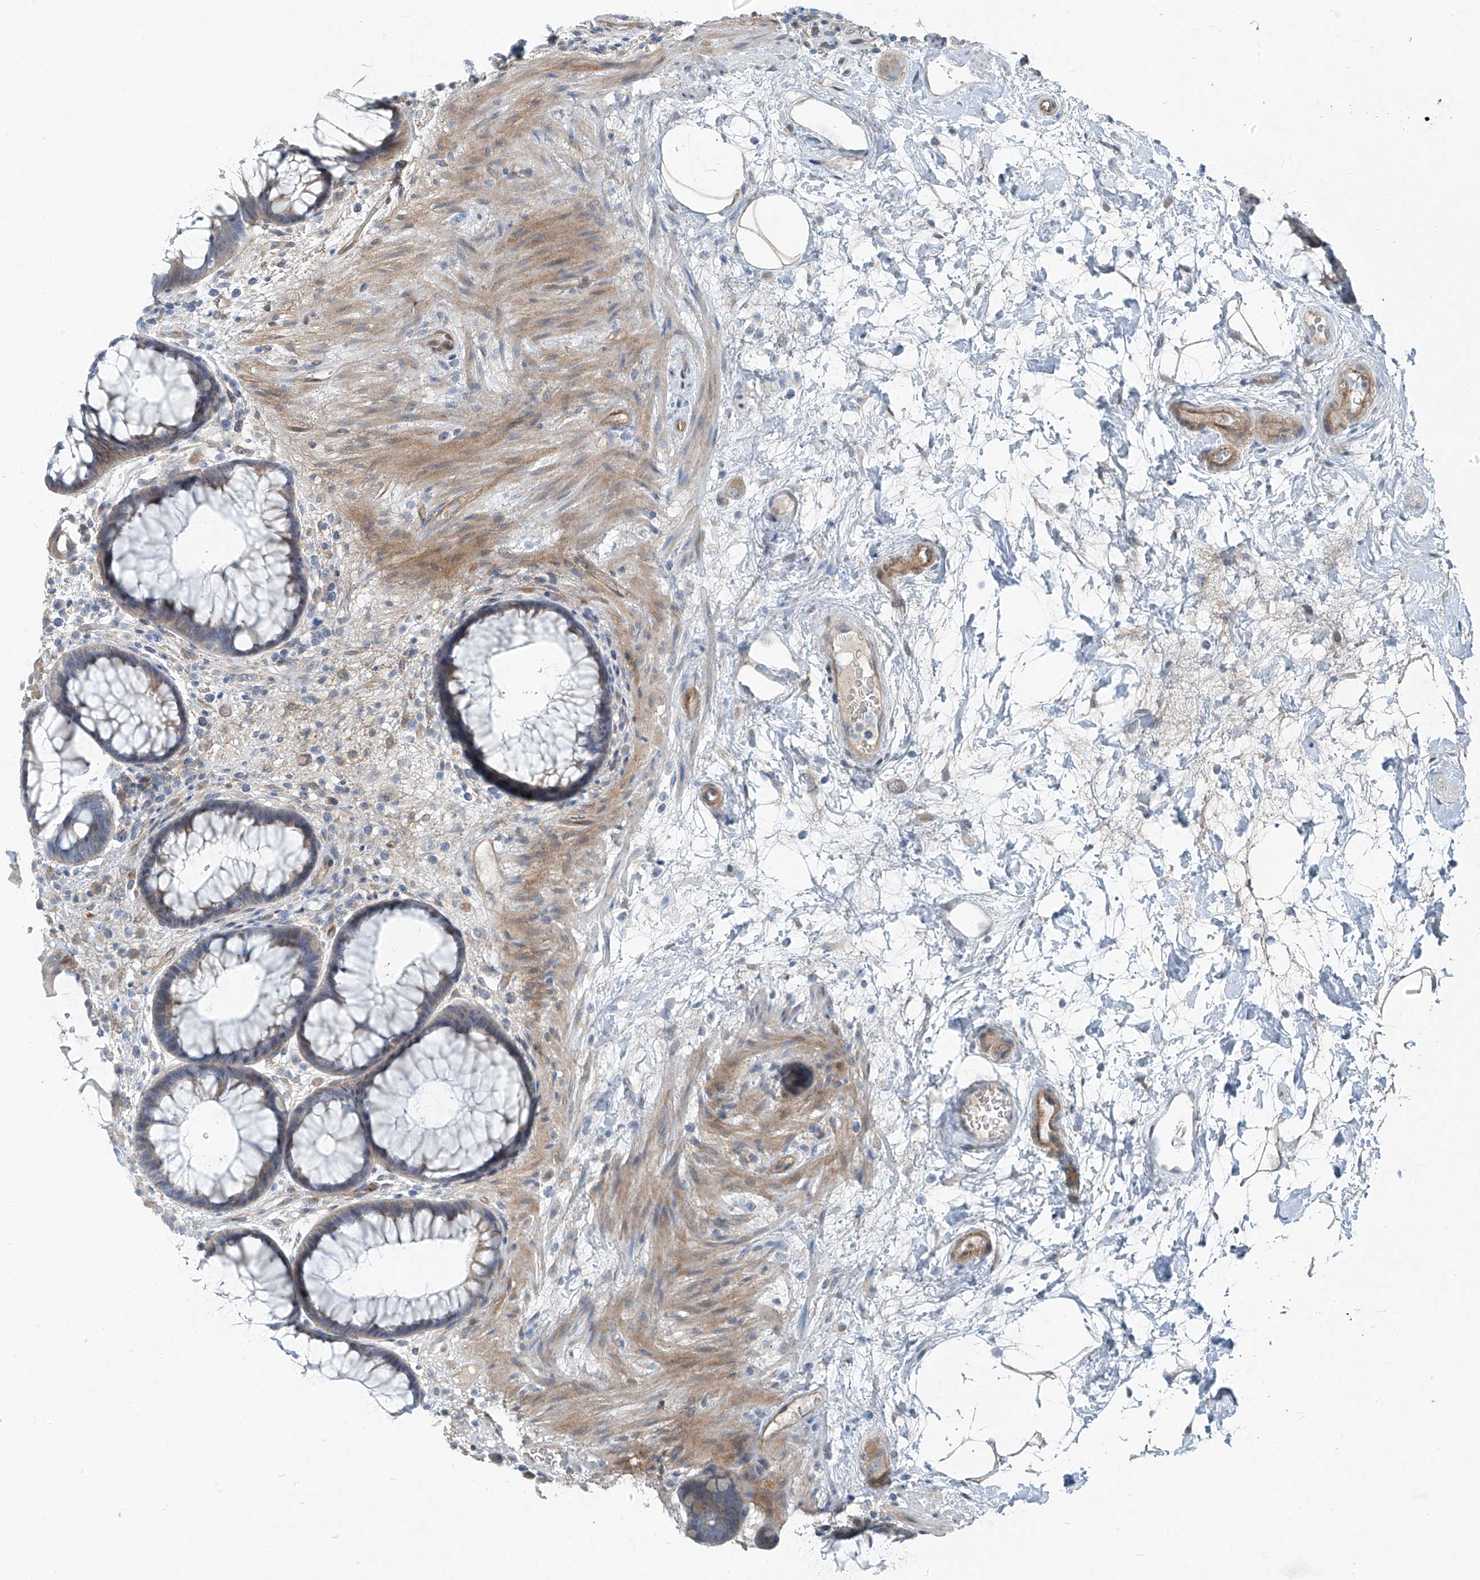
{"staining": {"intensity": "weak", "quantity": "<25%", "location": "cytoplasmic/membranous"}, "tissue": "rectum", "cell_type": "Glandular cells", "image_type": "normal", "snomed": [{"axis": "morphology", "description": "Normal tissue, NOS"}, {"axis": "topography", "description": "Rectum"}], "caption": "High power microscopy histopathology image of an immunohistochemistry (IHC) micrograph of unremarkable rectum, revealing no significant staining in glandular cells.", "gene": "TNS2", "patient": {"sex": "male", "age": 51}}